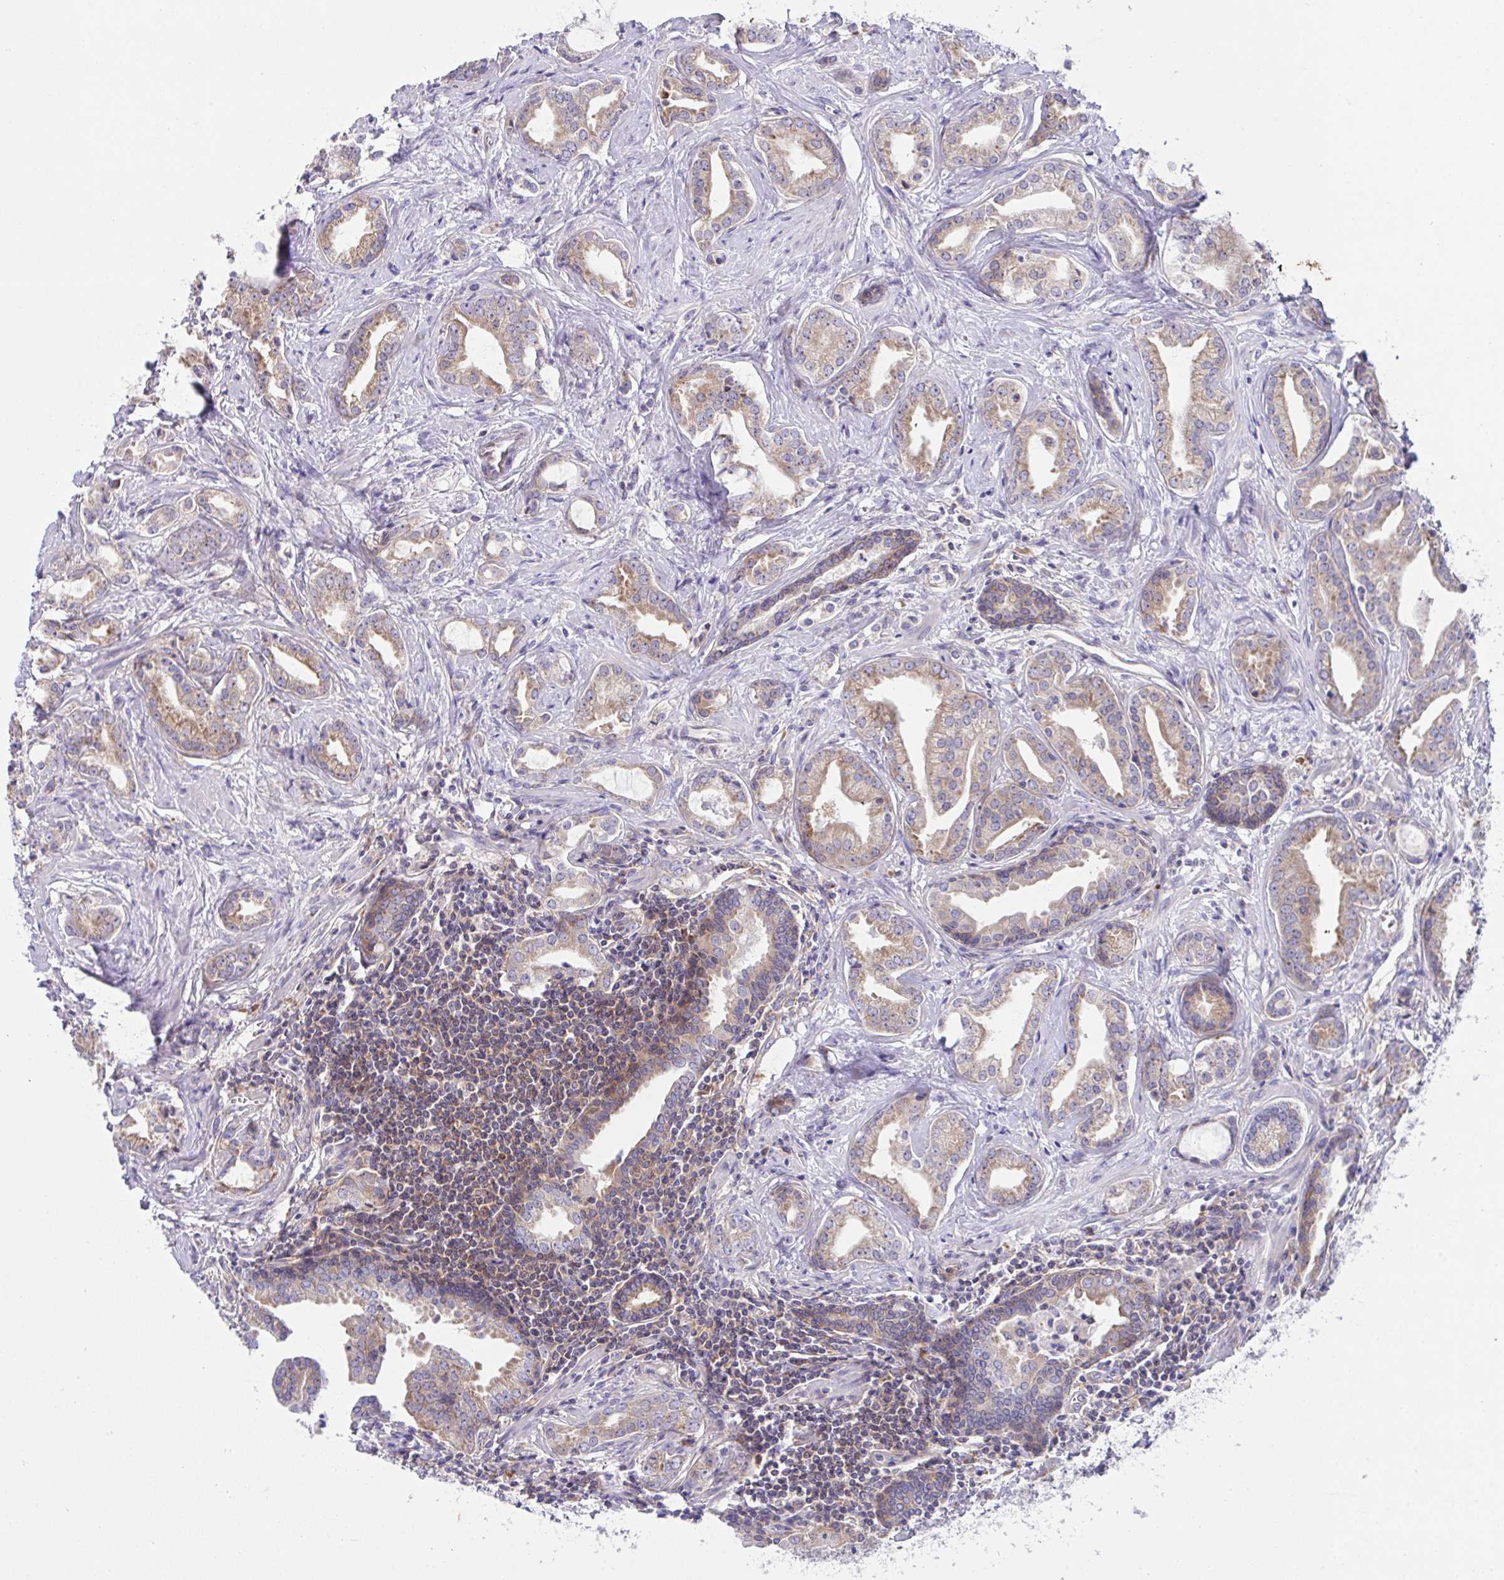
{"staining": {"intensity": "moderate", "quantity": ">75%", "location": "cytoplasmic/membranous"}, "tissue": "prostate cancer", "cell_type": "Tumor cells", "image_type": "cancer", "snomed": [{"axis": "morphology", "description": "Adenocarcinoma, Medium grade"}, {"axis": "topography", "description": "Prostate"}], "caption": "Moderate cytoplasmic/membranous positivity is seen in about >75% of tumor cells in prostate adenocarcinoma (medium-grade).", "gene": "FAU", "patient": {"sex": "male", "age": 57}}